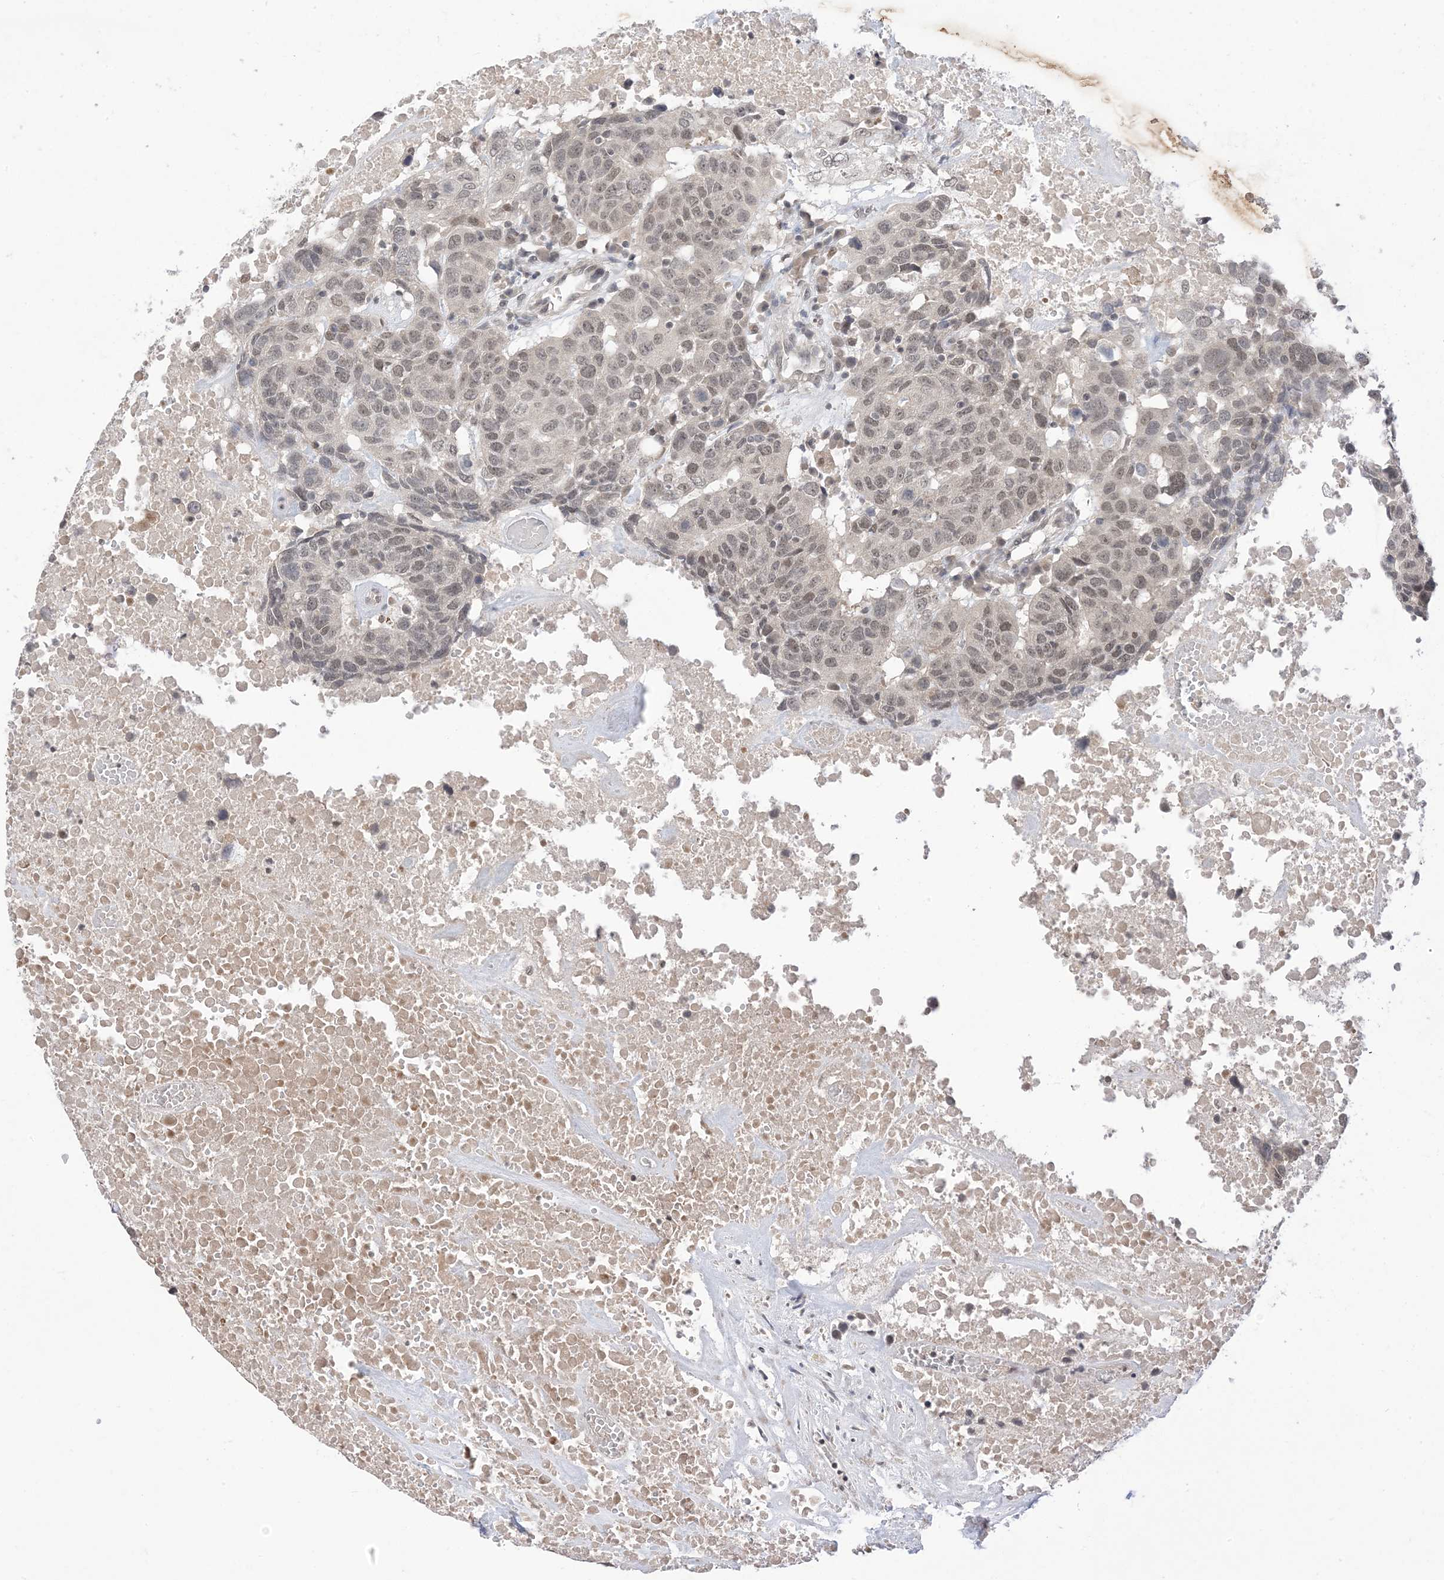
{"staining": {"intensity": "weak", "quantity": "25%-75%", "location": "nuclear"}, "tissue": "head and neck cancer", "cell_type": "Tumor cells", "image_type": "cancer", "snomed": [{"axis": "morphology", "description": "Squamous cell carcinoma, NOS"}, {"axis": "topography", "description": "Head-Neck"}], "caption": "Immunohistochemistry (IHC) micrograph of neoplastic tissue: head and neck cancer stained using IHC shows low levels of weak protein expression localized specifically in the nuclear of tumor cells, appearing as a nuclear brown color.", "gene": "RANBP9", "patient": {"sex": "male", "age": 66}}